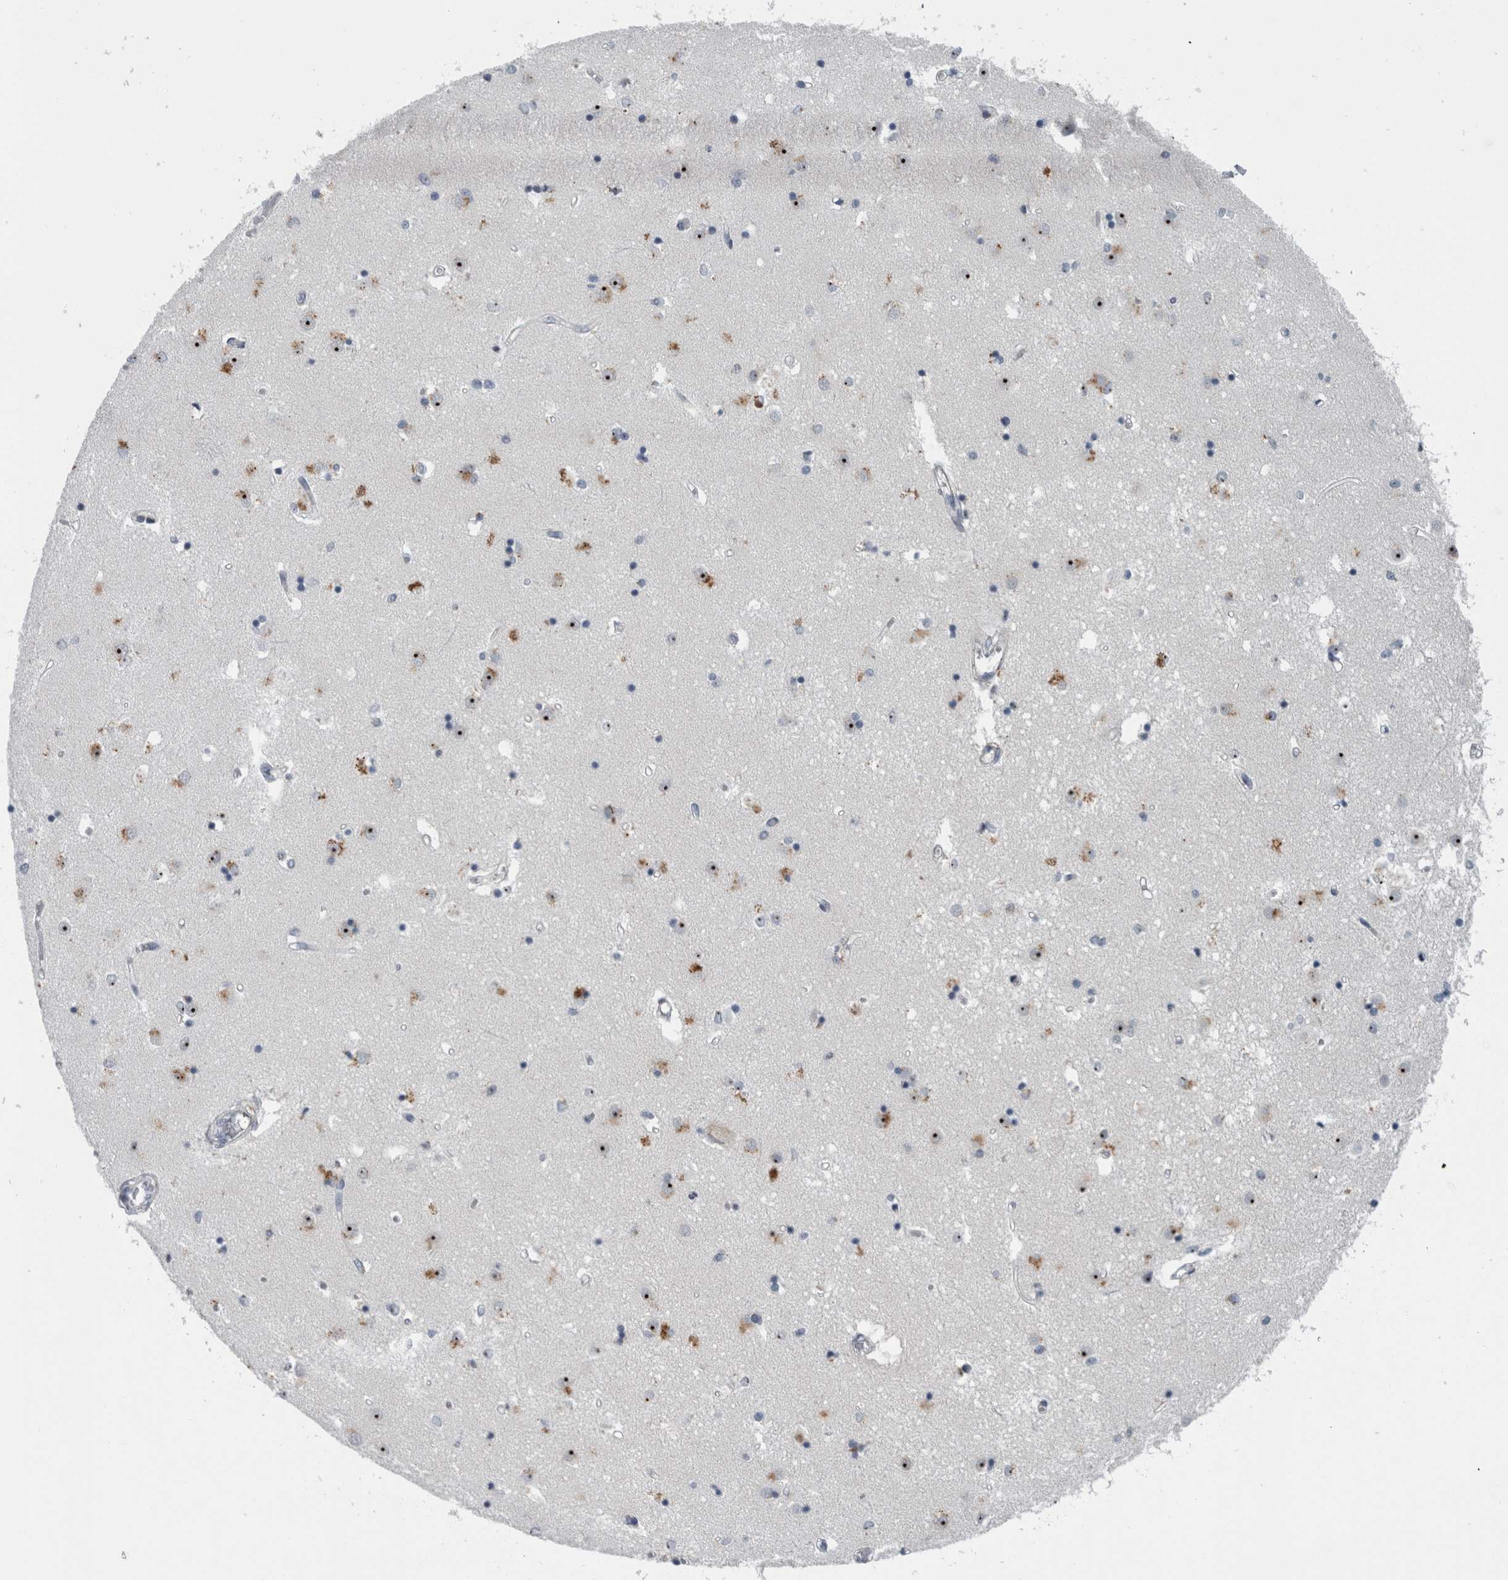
{"staining": {"intensity": "moderate", "quantity": "<25%", "location": "nuclear"}, "tissue": "caudate", "cell_type": "Glial cells", "image_type": "normal", "snomed": [{"axis": "morphology", "description": "Normal tissue, NOS"}, {"axis": "topography", "description": "Lateral ventricle wall"}], "caption": "Protein expression analysis of unremarkable human caudate reveals moderate nuclear staining in approximately <25% of glial cells.", "gene": "UTP6", "patient": {"sex": "male", "age": 45}}